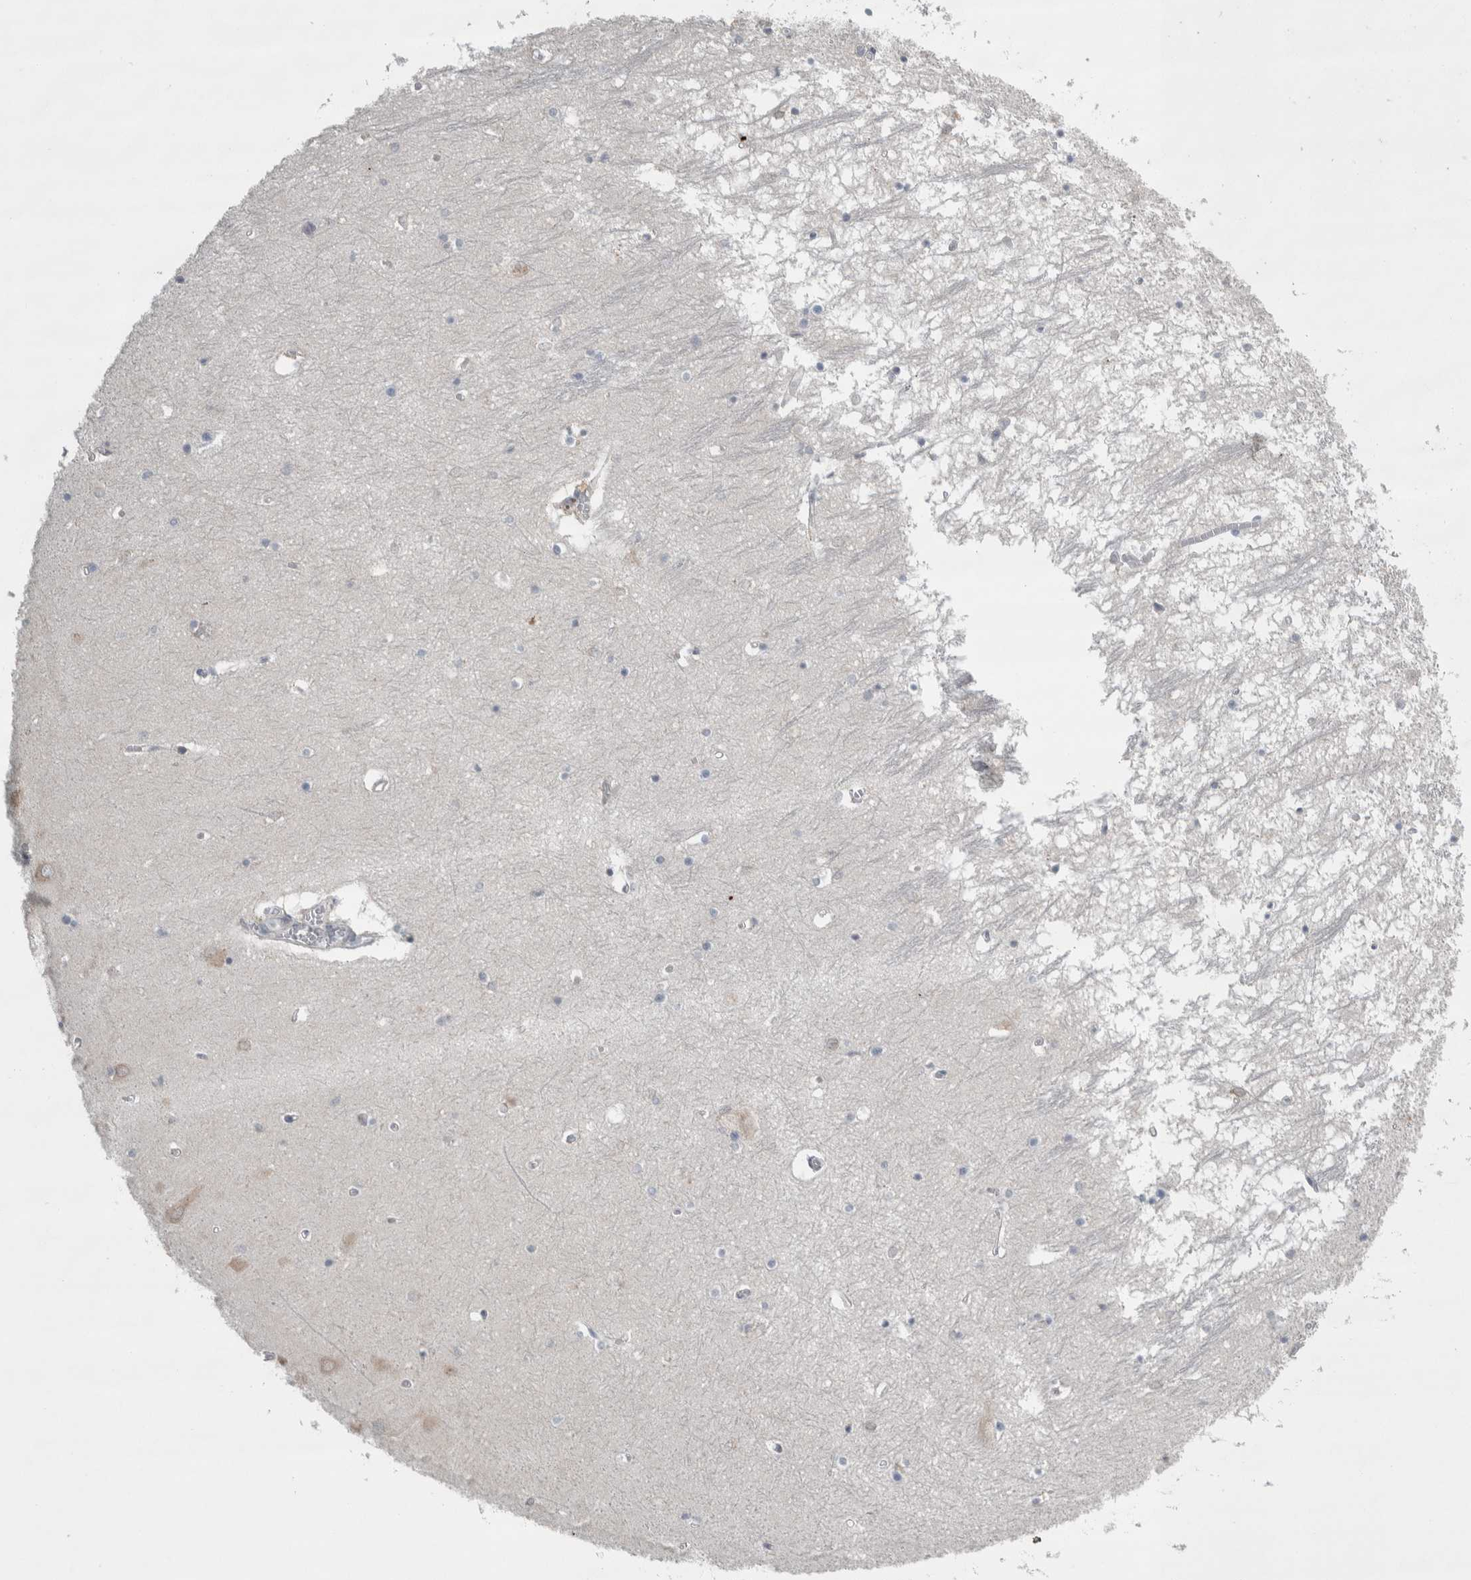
{"staining": {"intensity": "negative", "quantity": "none", "location": "none"}, "tissue": "hippocampus", "cell_type": "Glial cells", "image_type": "normal", "snomed": [{"axis": "morphology", "description": "Normal tissue, NOS"}, {"axis": "topography", "description": "Hippocampus"}], "caption": "Hippocampus was stained to show a protein in brown. There is no significant positivity in glial cells. (Immunohistochemistry, brightfield microscopy, high magnification).", "gene": "SIGMAR1", "patient": {"sex": "male", "age": 70}}